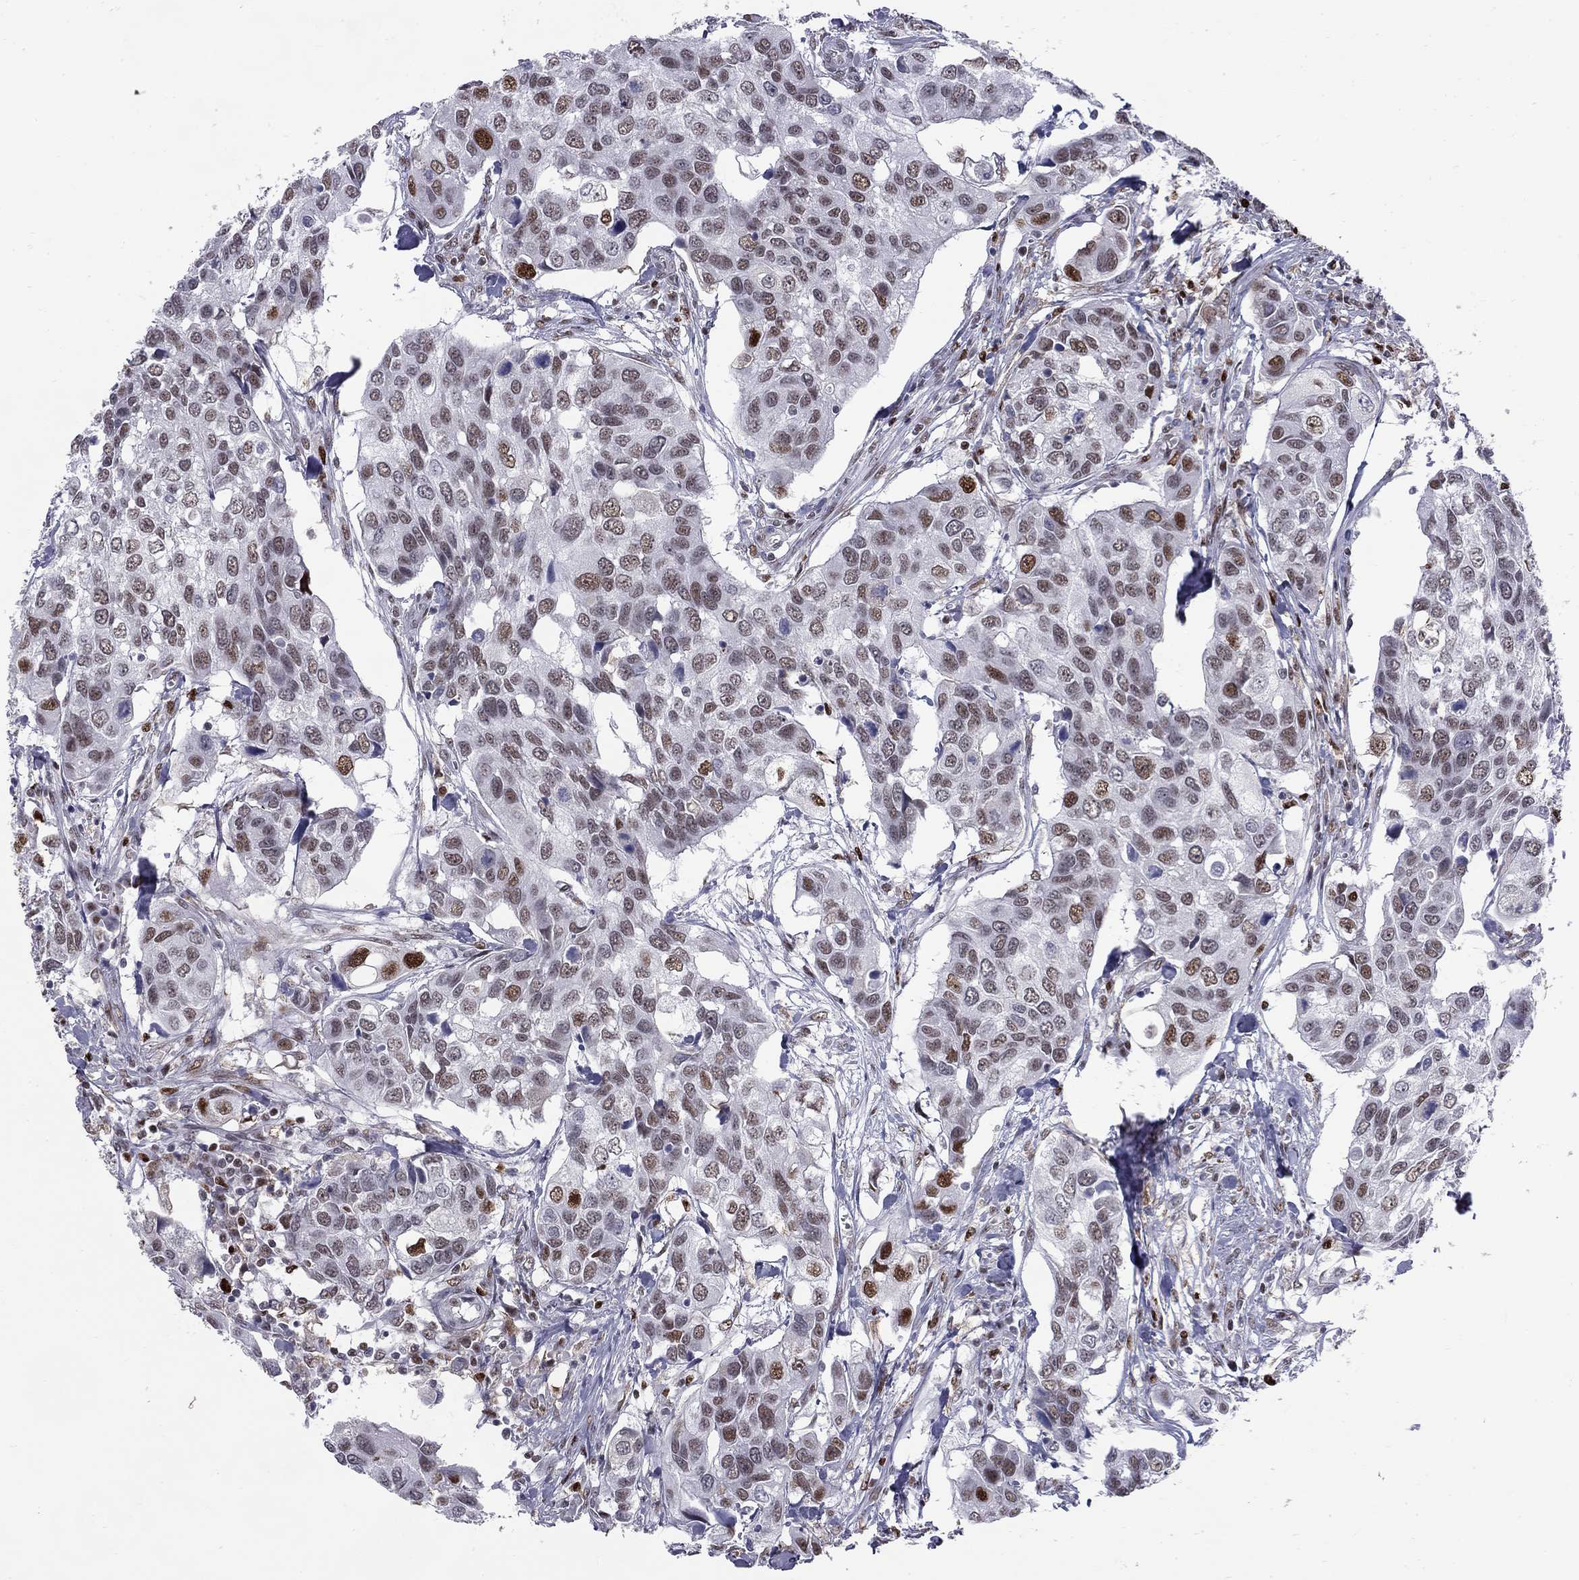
{"staining": {"intensity": "strong", "quantity": "25%-75%", "location": "nuclear"}, "tissue": "urothelial cancer", "cell_type": "Tumor cells", "image_type": "cancer", "snomed": [{"axis": "morphology", "description": "Urothelial carcinoma, High grade"}, {"axis": "topography", "description": "Urinary bladder"}], "caption": "Human urothelial cancer stained with a protein marker displays strong staining in tumor cells.", "gene": "PCGF3", "patient": {"sex": "male", "age": 60}}